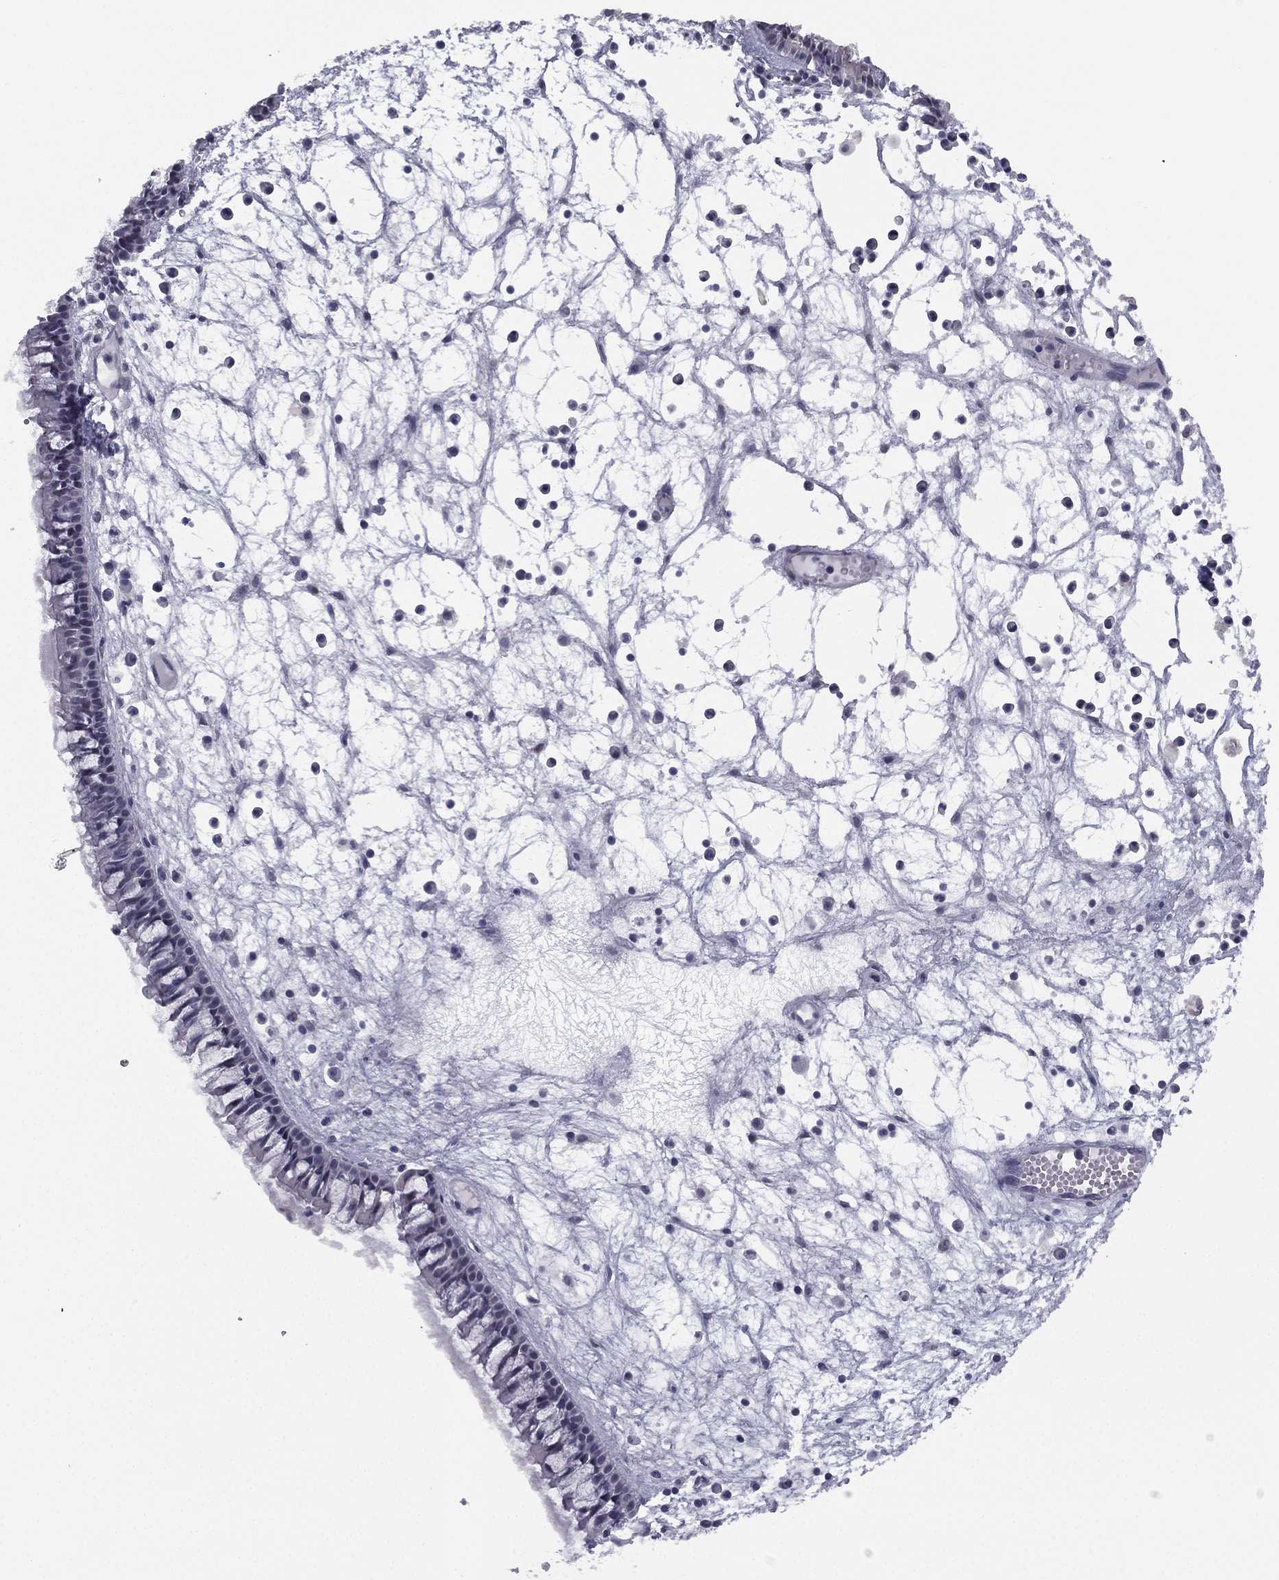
{"staining": {"intensity": "negative", "quantity": "none", "location": "none"}, "tissue": "nasopharynx", "cell_type": "Respiratory epithelial cells", "image_type": "normal", "snomed": [{"axis": "morphology", "description": "Normal tissue, NOS"}, {"axis": "topography", "description": "Nasopharynx"}], "caption": "Immunohistochemistry (IHC) photomicrograph of normal nasopharynx: nasopharynx stained with DAB demonstrates no significant protein staining in respiratory epithelial cells.", "gene": "ACTRT2", "patient": {"sex": "female", "age": 47}}